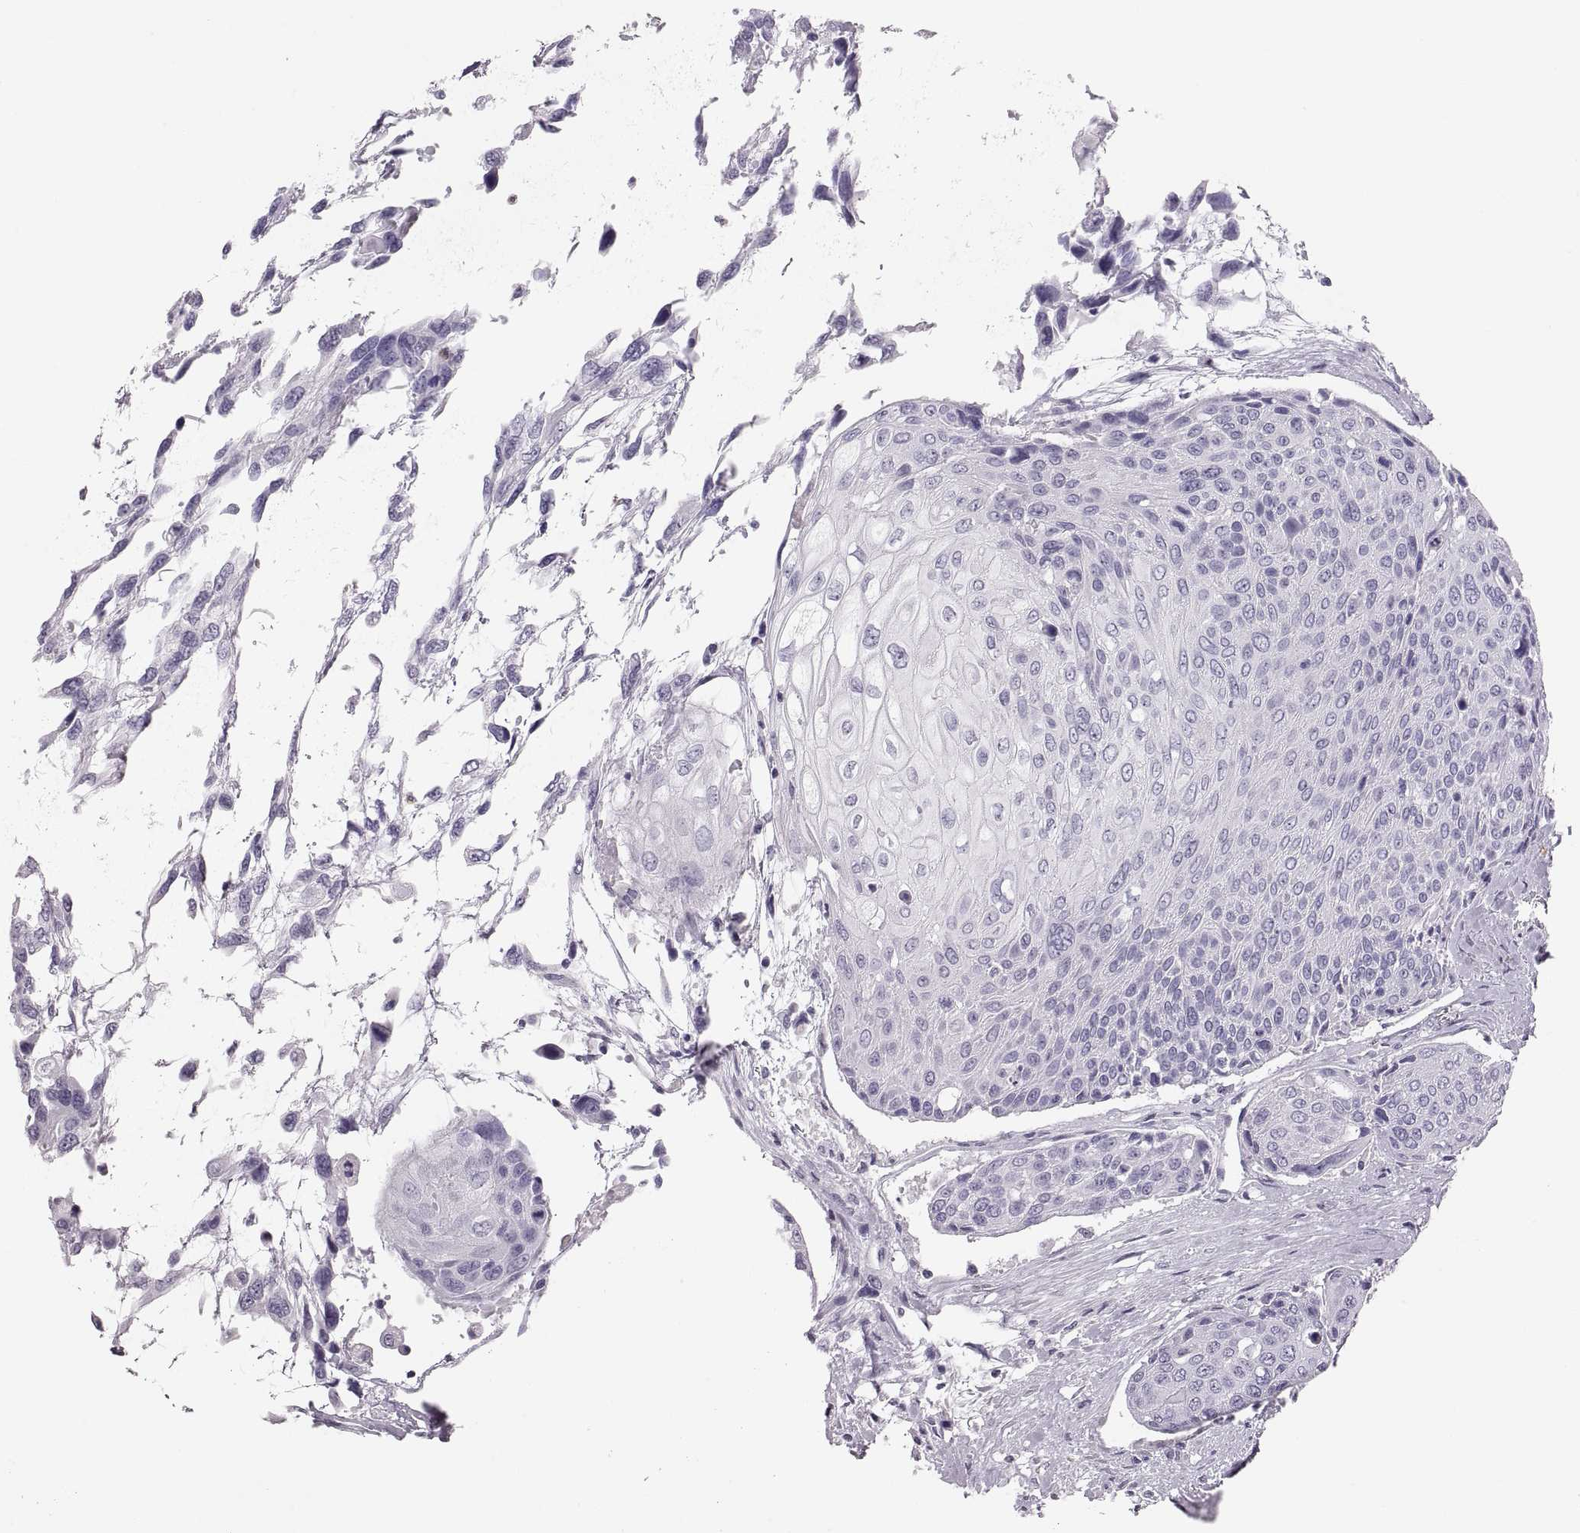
{"staining": {"intensity": "negative", "quantity": "none", "location": "none"}, "tissue": "urothelial cancer", "cell_type": "Tumor cells", "image_type": "cancer", "snomed": [{"axis": "morphology", "description": "Urothelial carcinoma, High grade"}, {"axis": "topography", "description": "Urinary bladder"}], "caption": "The image displays no significant expression in tumor cells of urothelial cancer. (Brightfield microscopy of DAB immunohistochemistry (IHC) at high magnification).", "gene": "MILR1", "patient": {"sex": "female", "age": 70}}